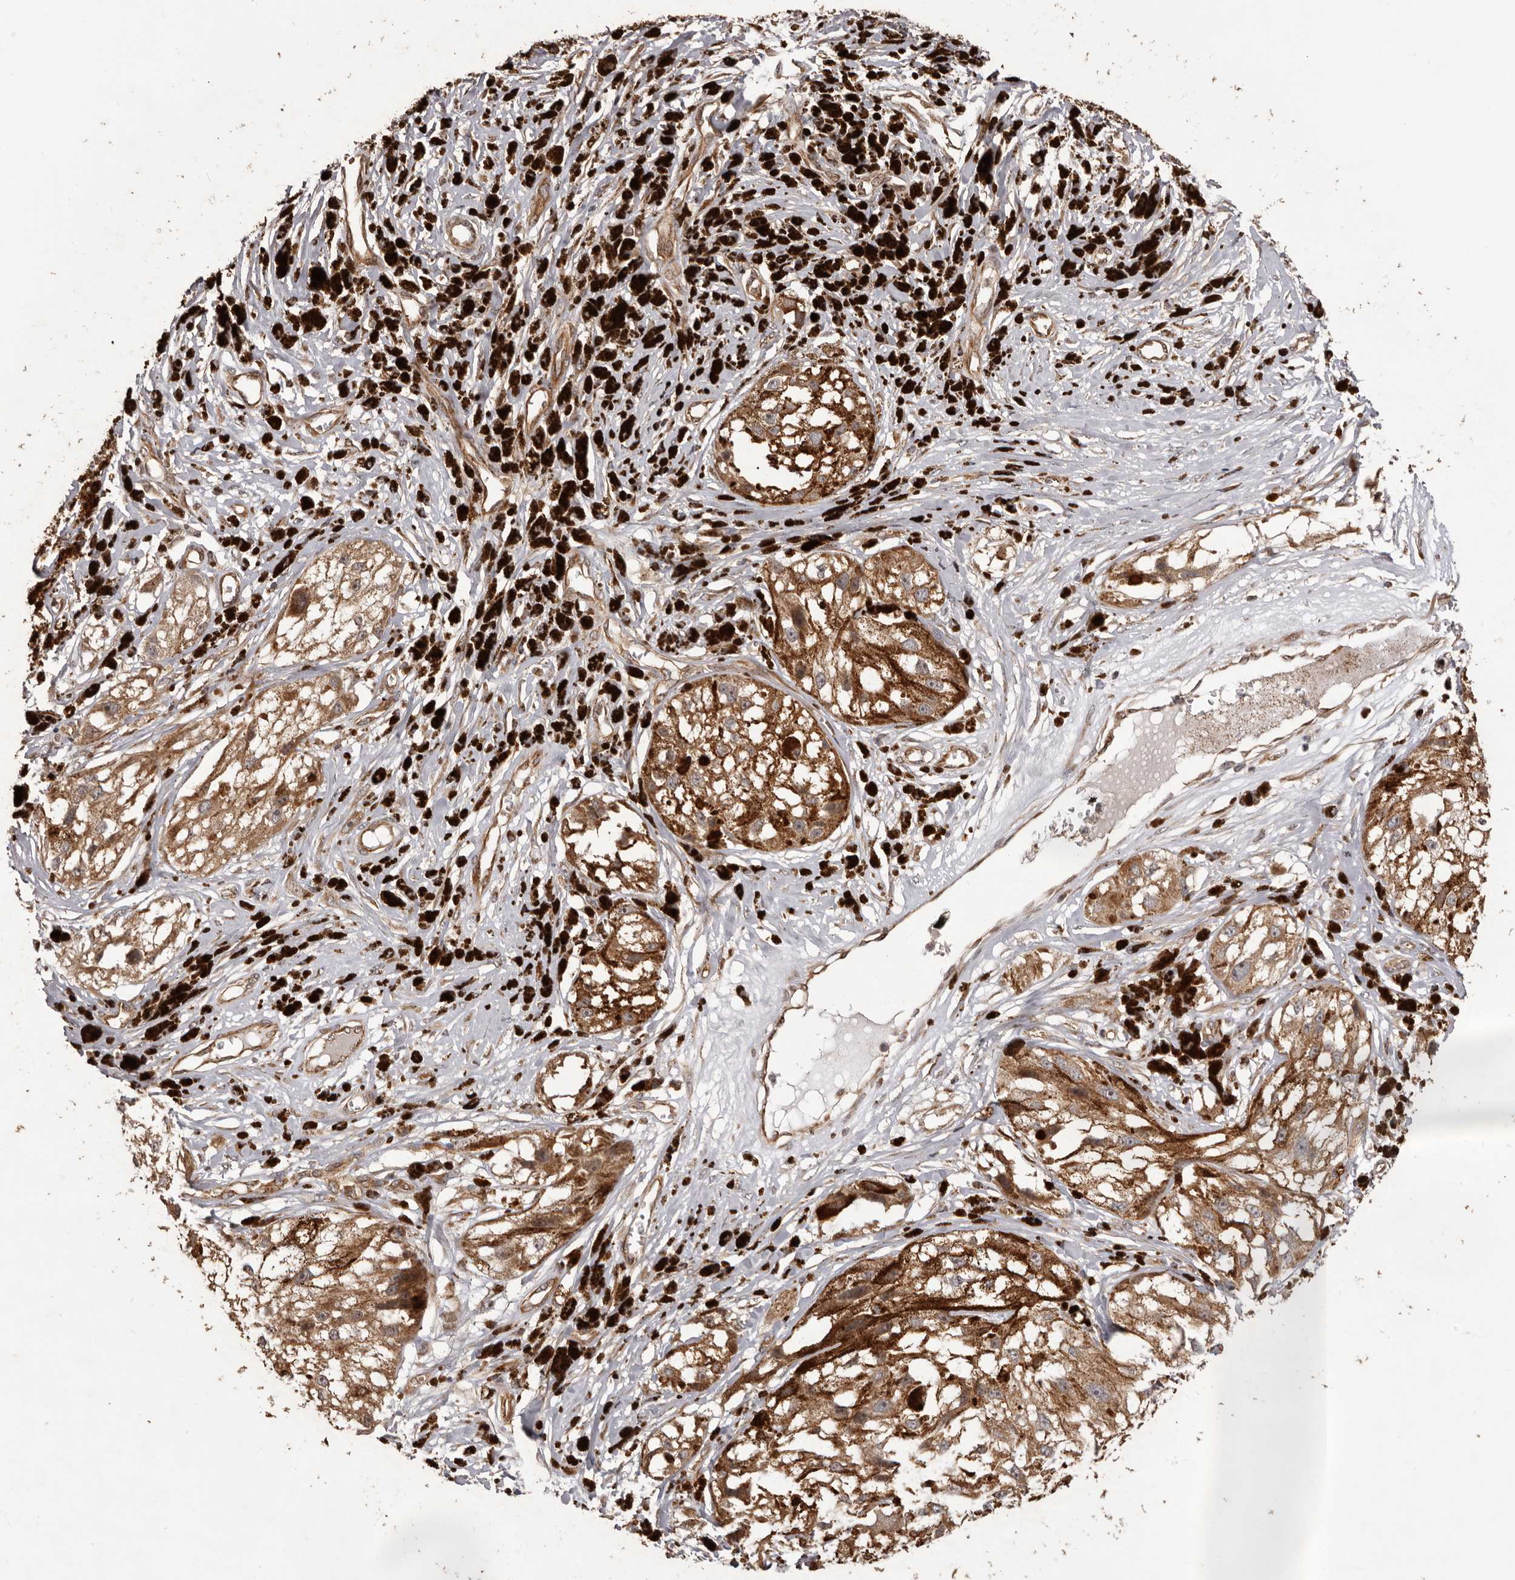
{"staining": {"intensity": "strong", "quantity": ">75%", "location": "cytoplasmic/membranous"}, "tissue": "melanoma", "cell_type": "Tumor cells", "image_type": "cancer", "snomed": [{"axis": "morphology", "description": "Malignant melanoma, NOS"}, {"axis": "topography", "description": "Skin"}], "caption": "Immunohistochemical staining of malignant melanoma shows high levels of strong cytoplasmic/membranous expression in approximately >75% of tumor cells. The staining was performed using DAB, with brown indicating positive protein expression. Nuclei are stained blue with hematoxylin.", "gene": "QRSL1", "patient": {"sex": "male", "age": 88}}